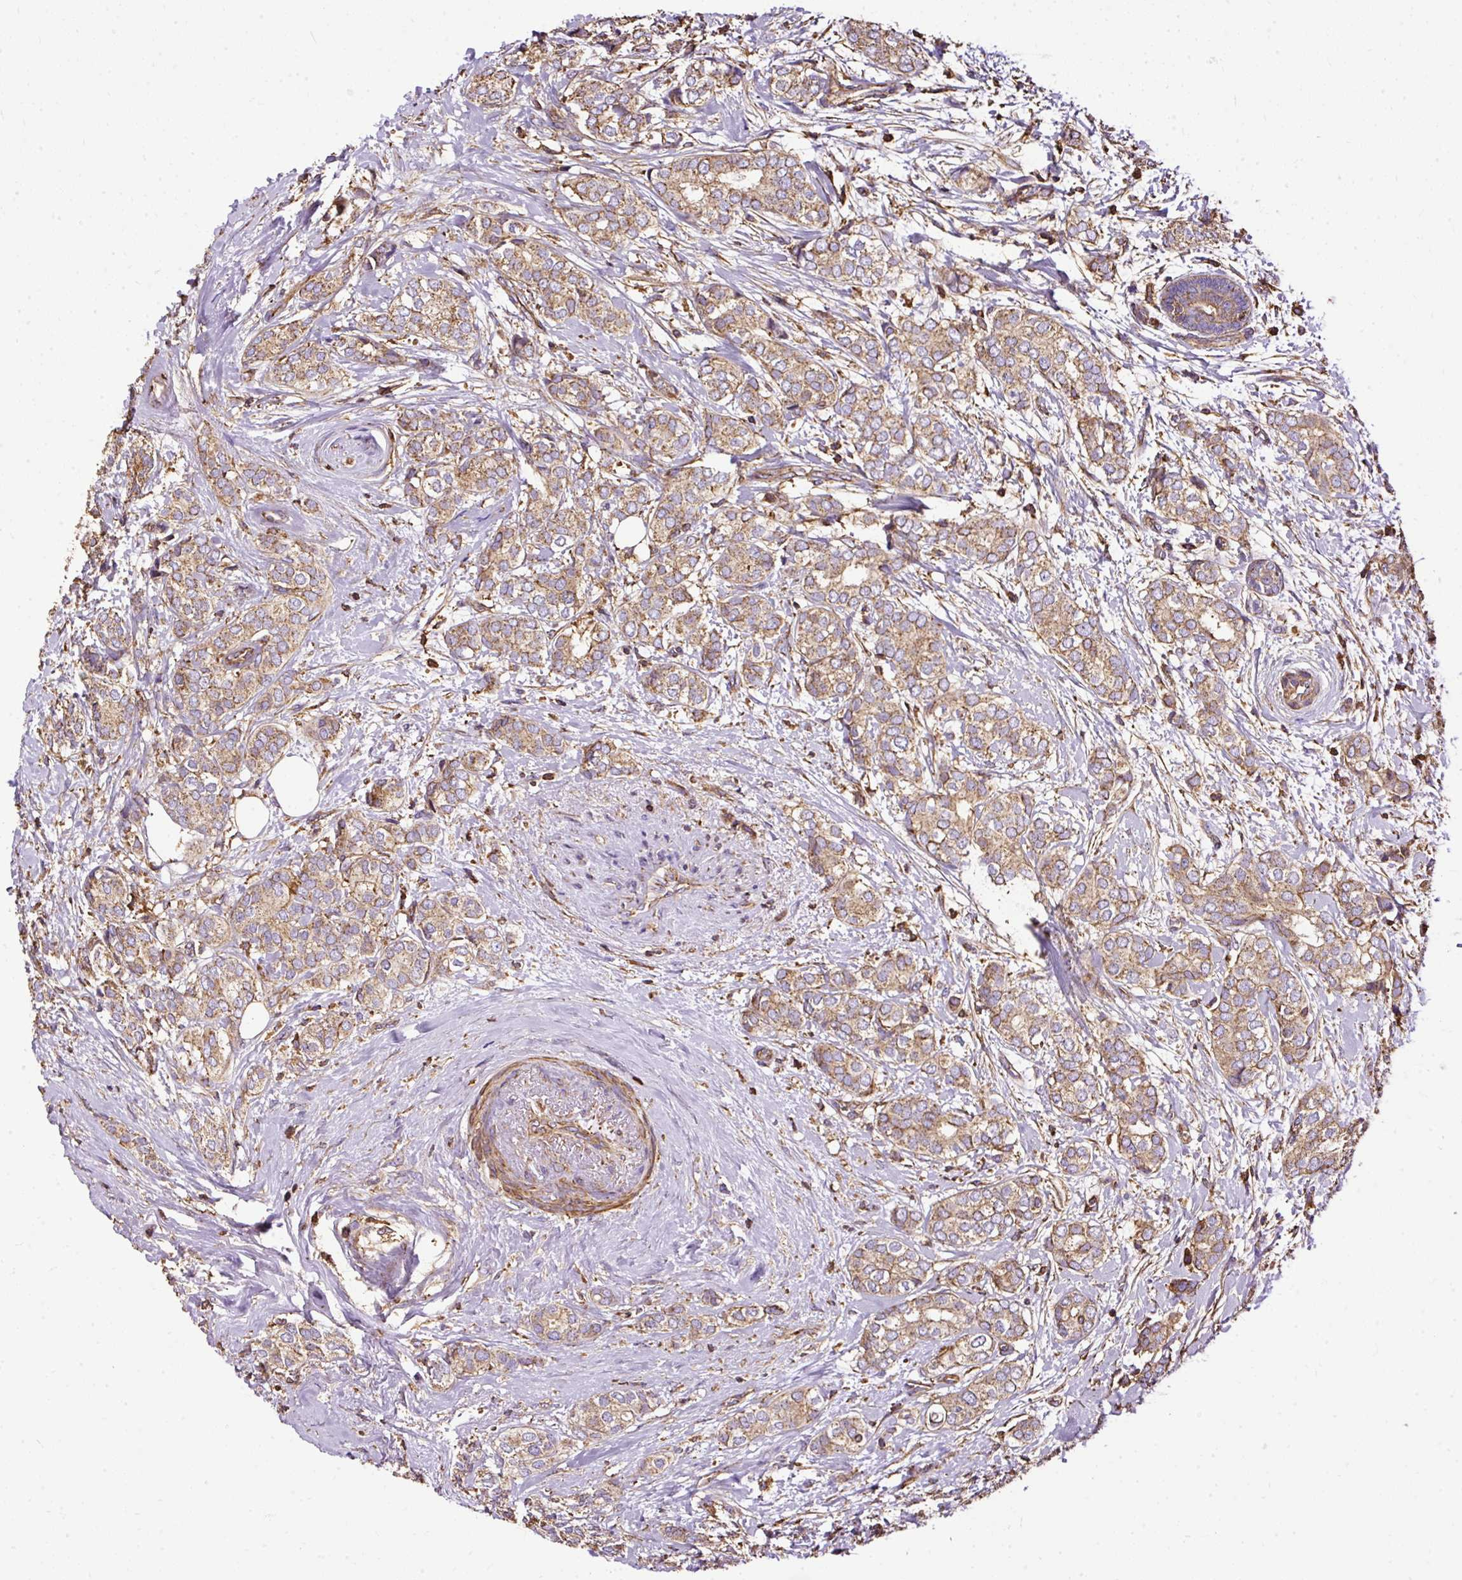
{"staining": {"intensity": "moderate", "quantity": ">75%", "location": "cytoplasmic/membranous"}, "tissue": "breast cancer", "cell_type": "Tumor cells", "image_type": "cancer", "snomed": [{"axis": "morphology", "description": "Duct carcinoma"}, {"axis": "topography", "description": "Breast"}], "caption": "High-power microscopy captured an immunohistochemistry histopathology image of infiltrating ductal carcinoma (breast), revealing moderate cytoplasmic/membranous expression in approximately >75% of tumor cells. Nuclei are stained in blue.", "gene": "KLHL11", "patient": {"sex": "female", "age": 73}}